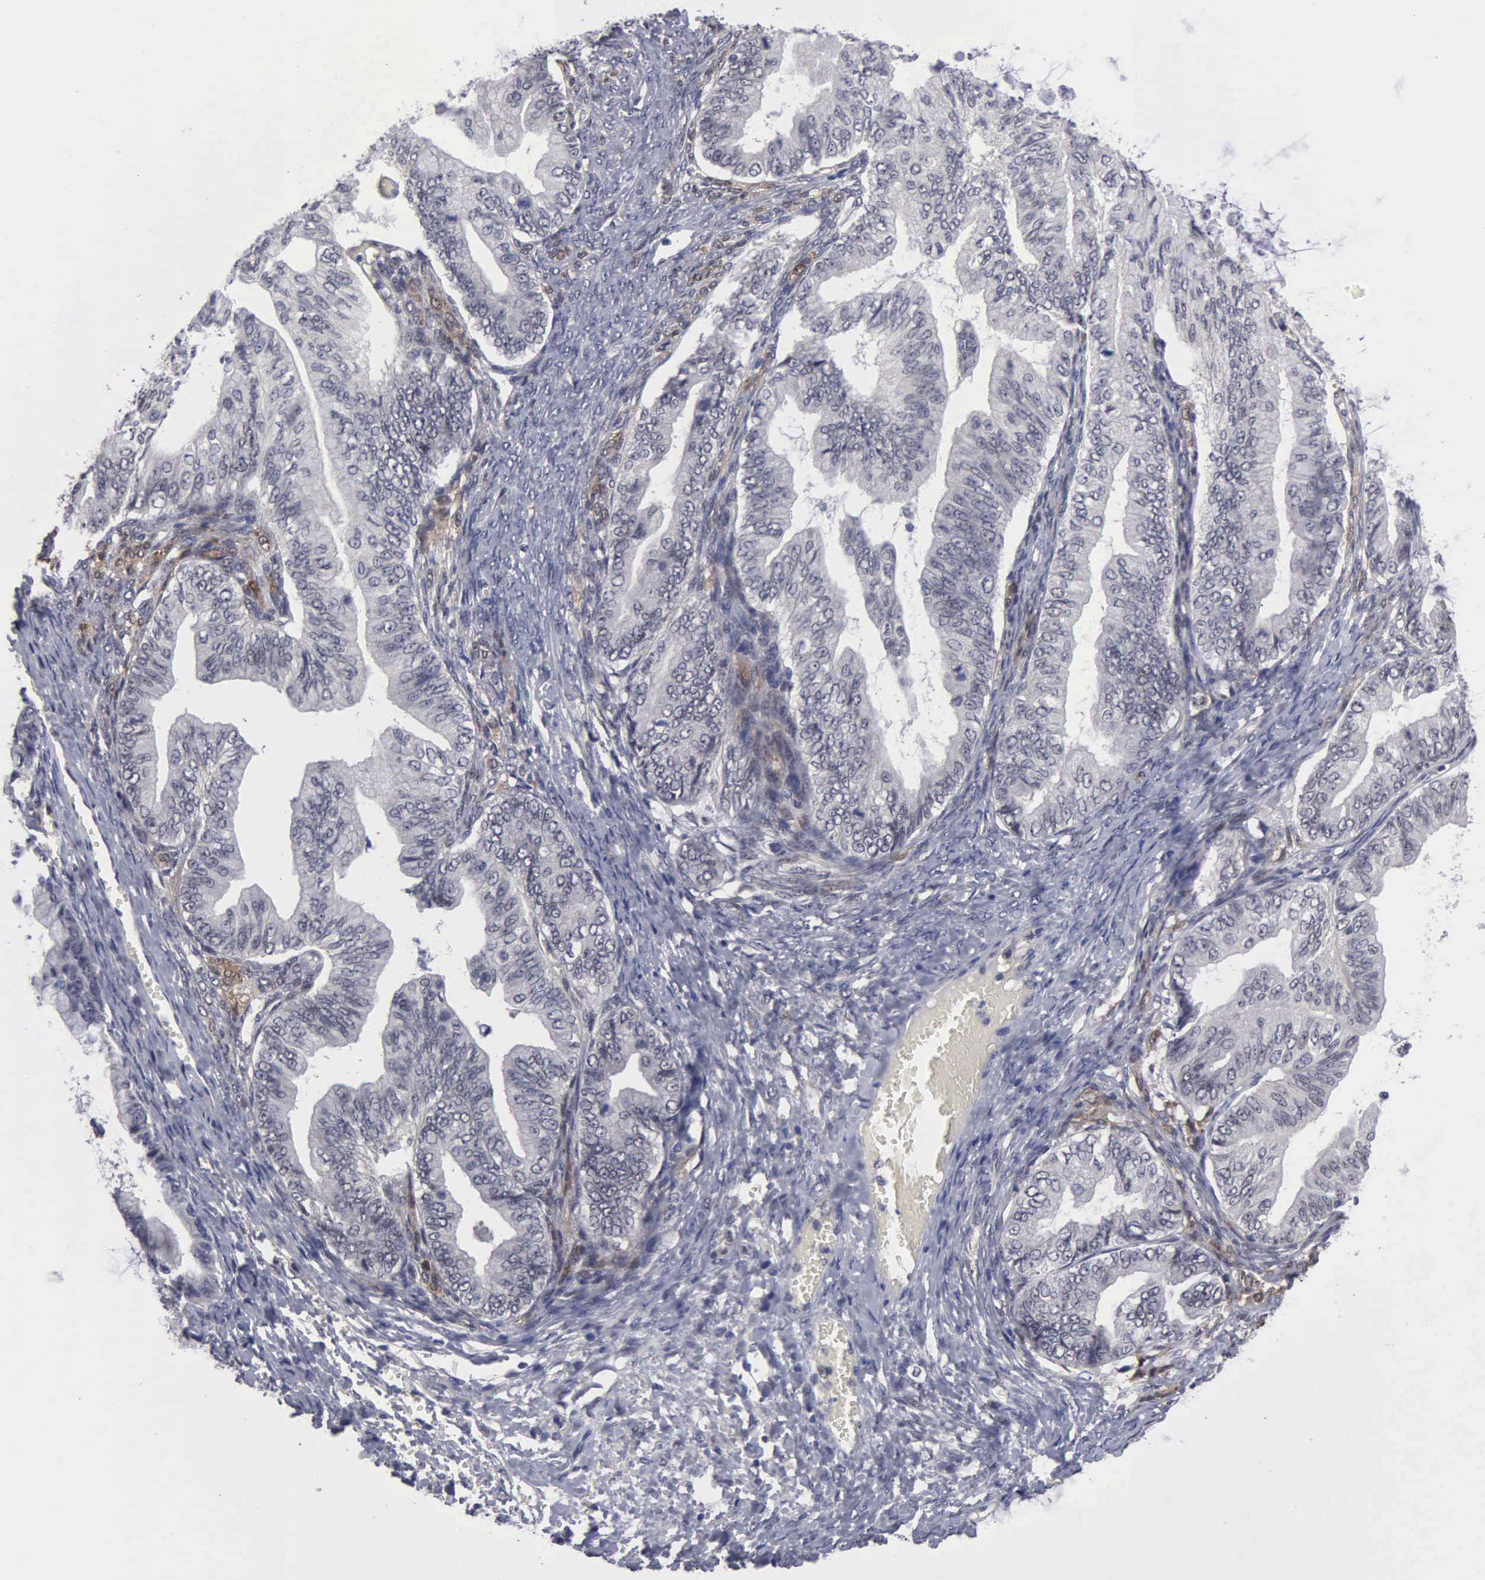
{"staining": {"intensity": "negative", "quantity": "none", "location": "none"}, "tissue": "ovarian cancer", "cell_type": "Tumor cells", "image_type": "cancer", "snomed": [{"axis": "morphology", "description": "Cystadenocarcinoma, mucinous, NOS"}, {"axis": "topography", "description": "Ovary"}], "caption": "A histopathology image of human ovarian mucinous cystadenocarcinoma is negative for staining in tumor cells. Brightfield microscopy of IHC stained with DAB (brown) and hematoxylin (blue), captured at high magnification.", "gene": "ZBTB33", "patient": {"sex": "female", "age": 36}}